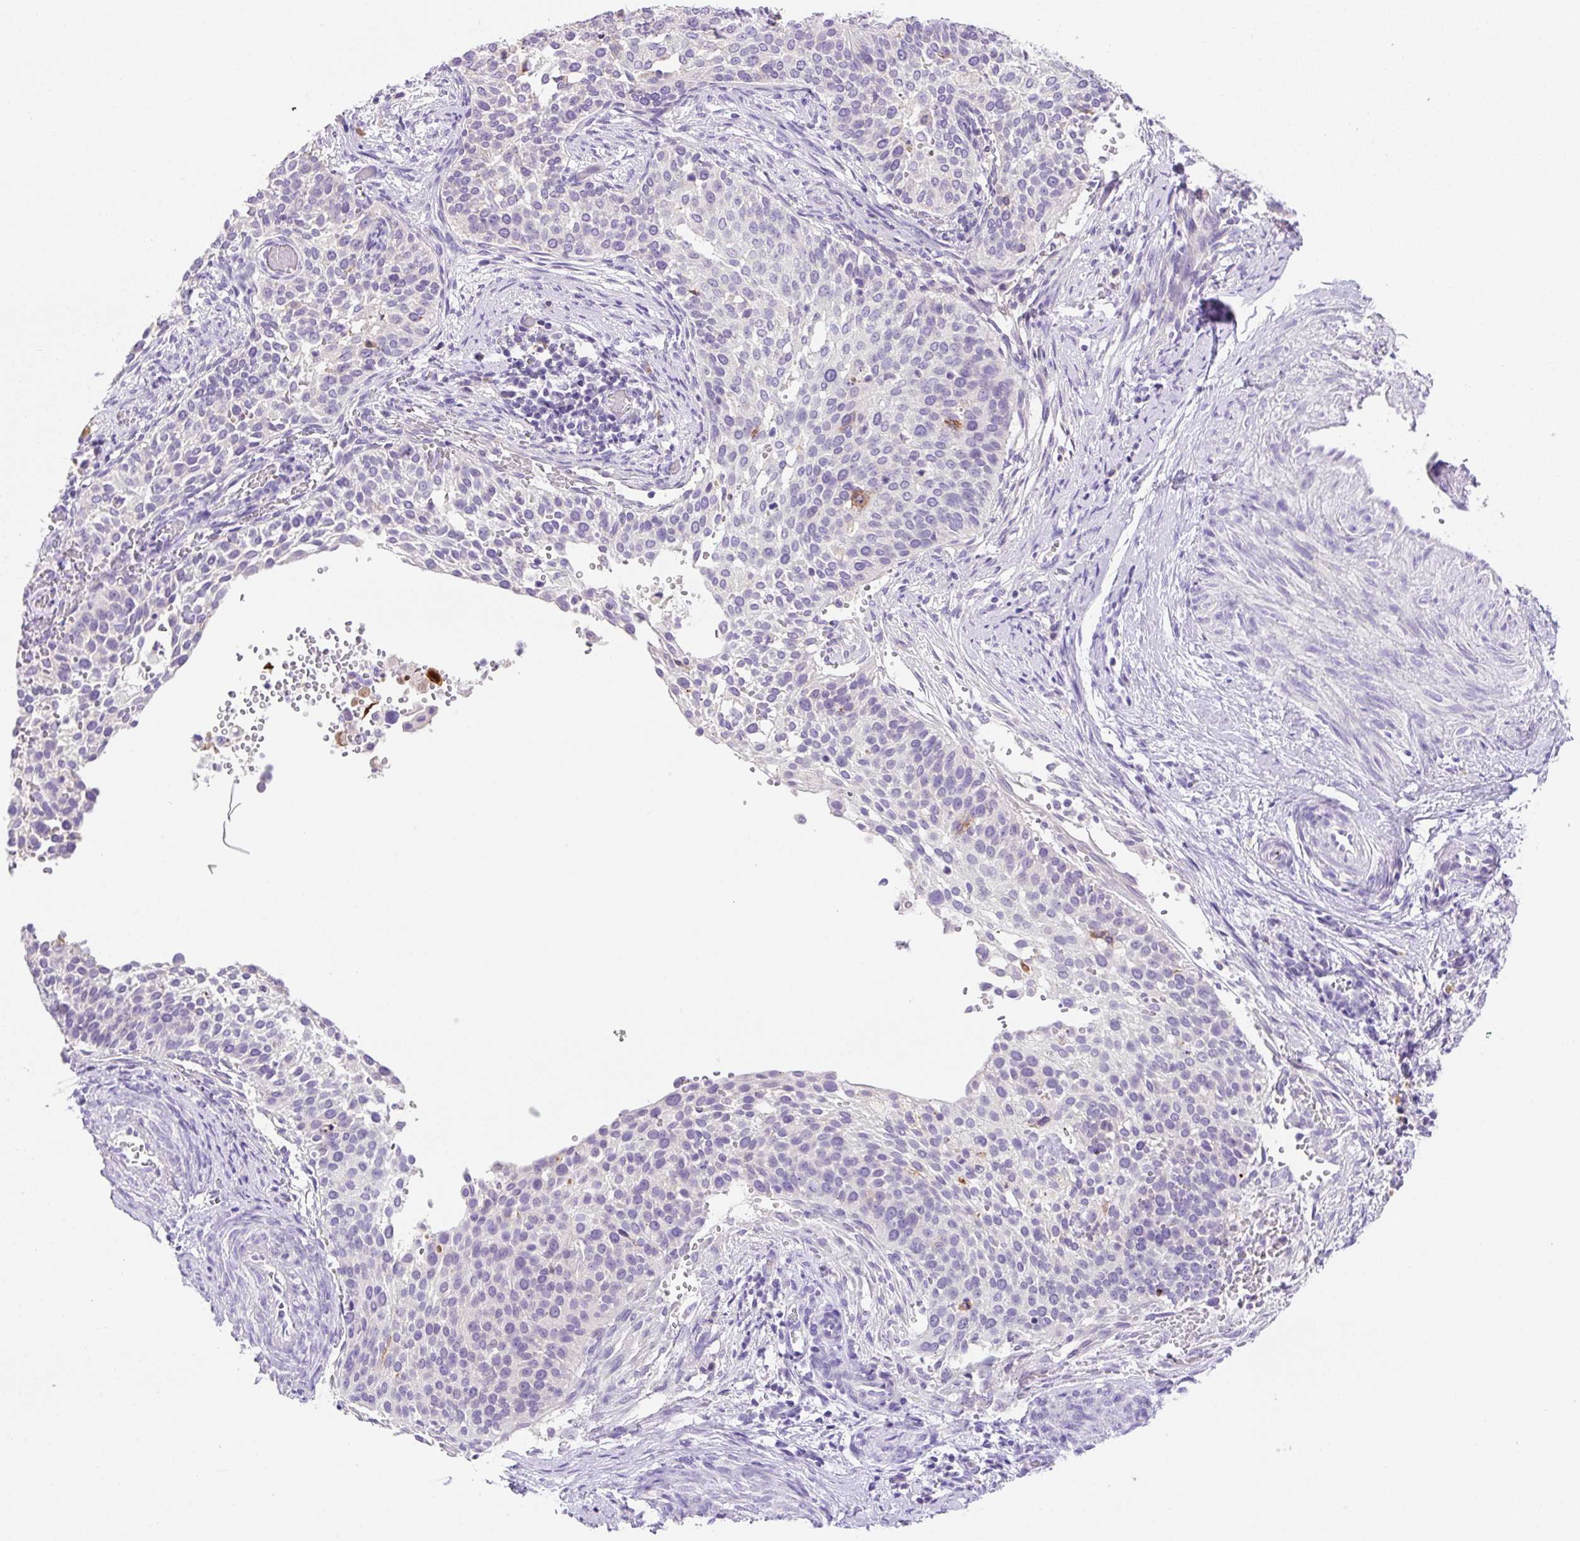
{"staining": {"intensity": "negative", "quantity": "none", "location": "none"}, "tissue": "cervical cancer", "cell_type": "Tumor cells", "image_type": "cancer", "snomed": [{"axis": "morphology", "description": "Squamous cell carcinoma, NOS"}, {"axis": "topography", "description": "Cervix"}], "caption": "Histopathology image shows no protein staining in tumor cells of squamous cell carcinoma (cervical) tissue.", "gene": "NDST3", "patient": {"sex": "female", "age": 44}}